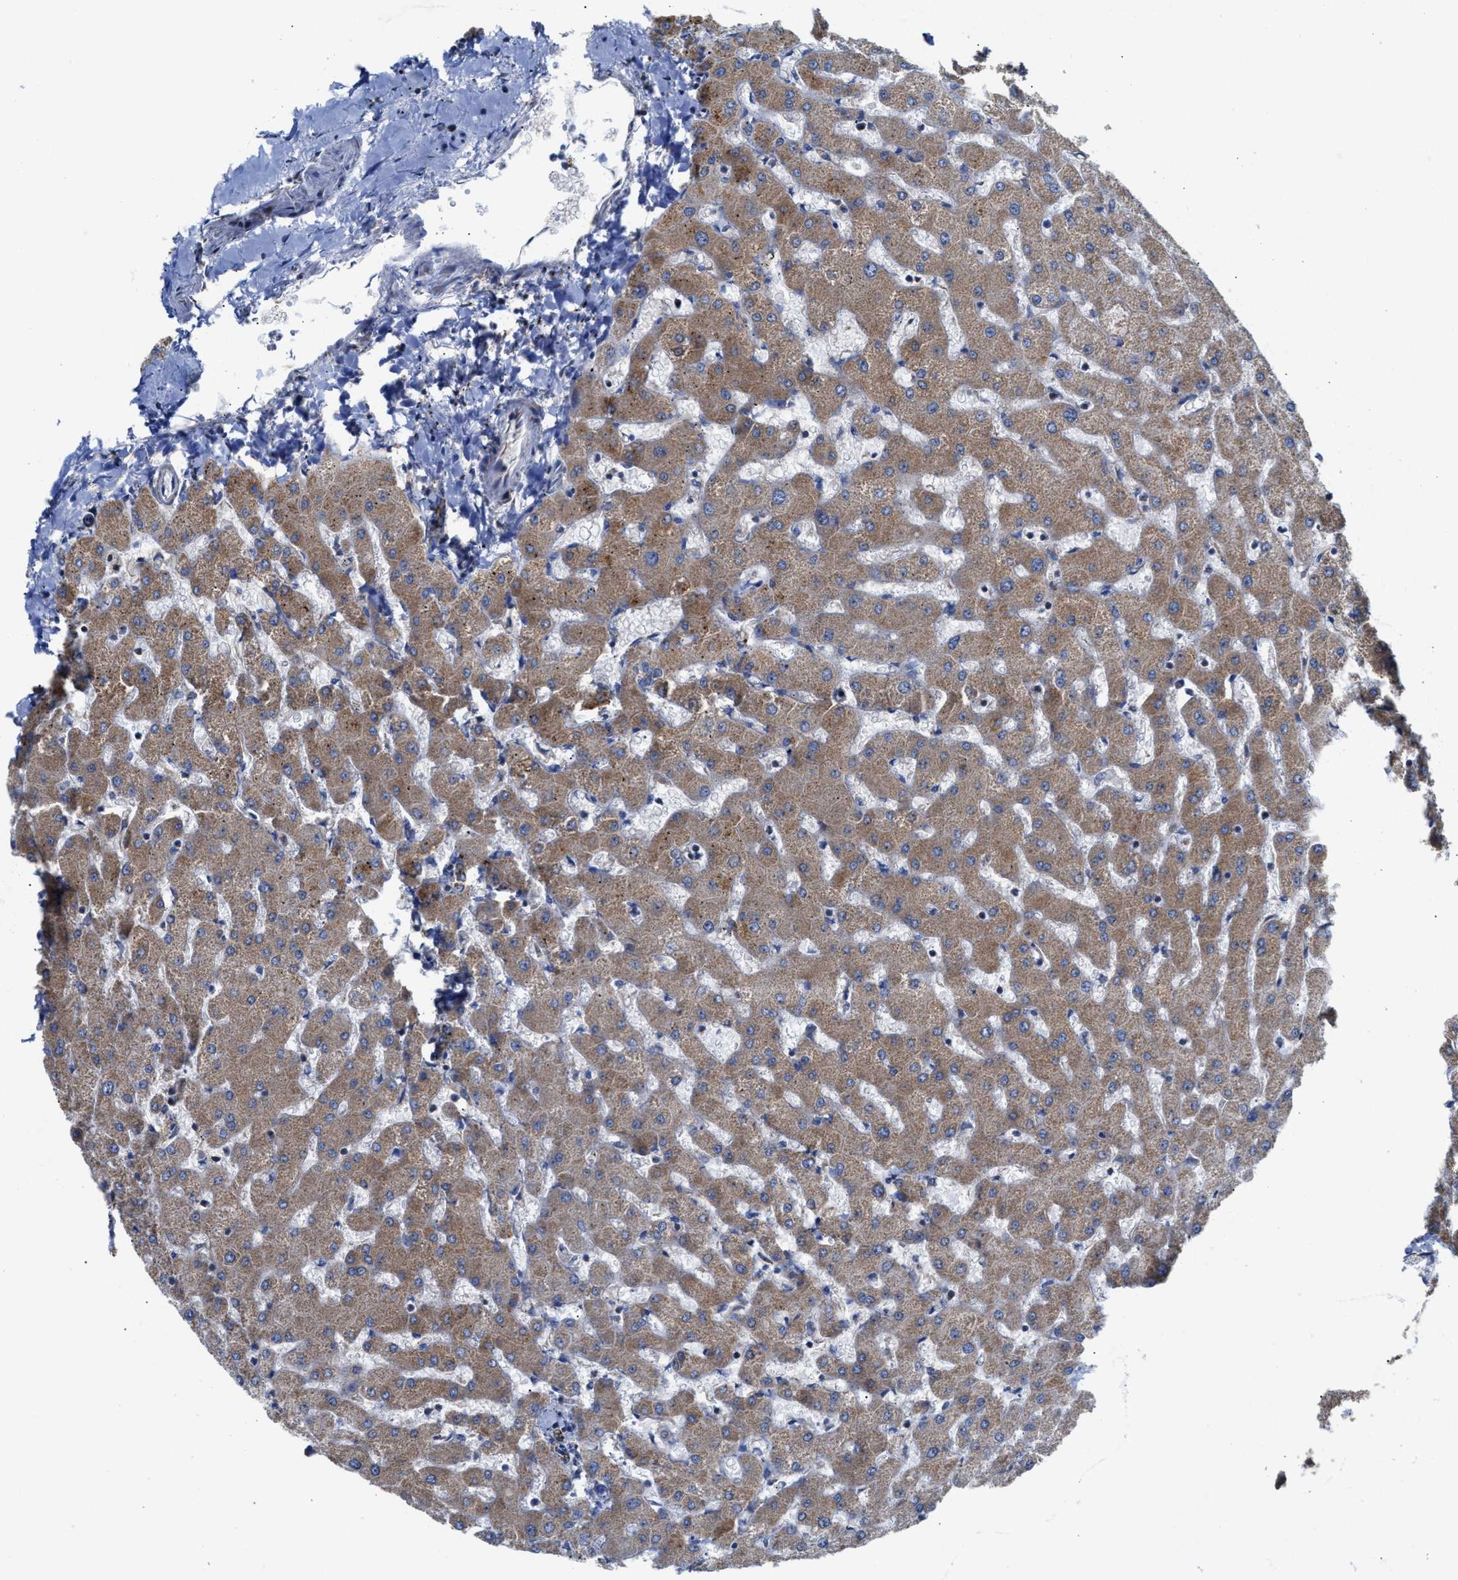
{"staining": {"intensity": "weak", "quantity": ">75%", "location": "cytoplasmic/membranous"}, "tissue": "liver", "cell_type": "Cholangiocytes", "image_type": "normal", "snomed": [{"axis": "morphology", "description": "Normal tissue, NOS"}, {"axis": "topography", "description": "Liver"}], "caption": "Protein analysis of normal liver displays weak cytoplasmic/membranous expression in about >75% of cholangiocytes. Using DAB (3,3'-diaminobenzidine) (brown) and hematoxylin (blue) stains, captured at high magnification using brightfield microscopy.", "gene": "MECR", "patient": {"sex": "female", "age": 63}}